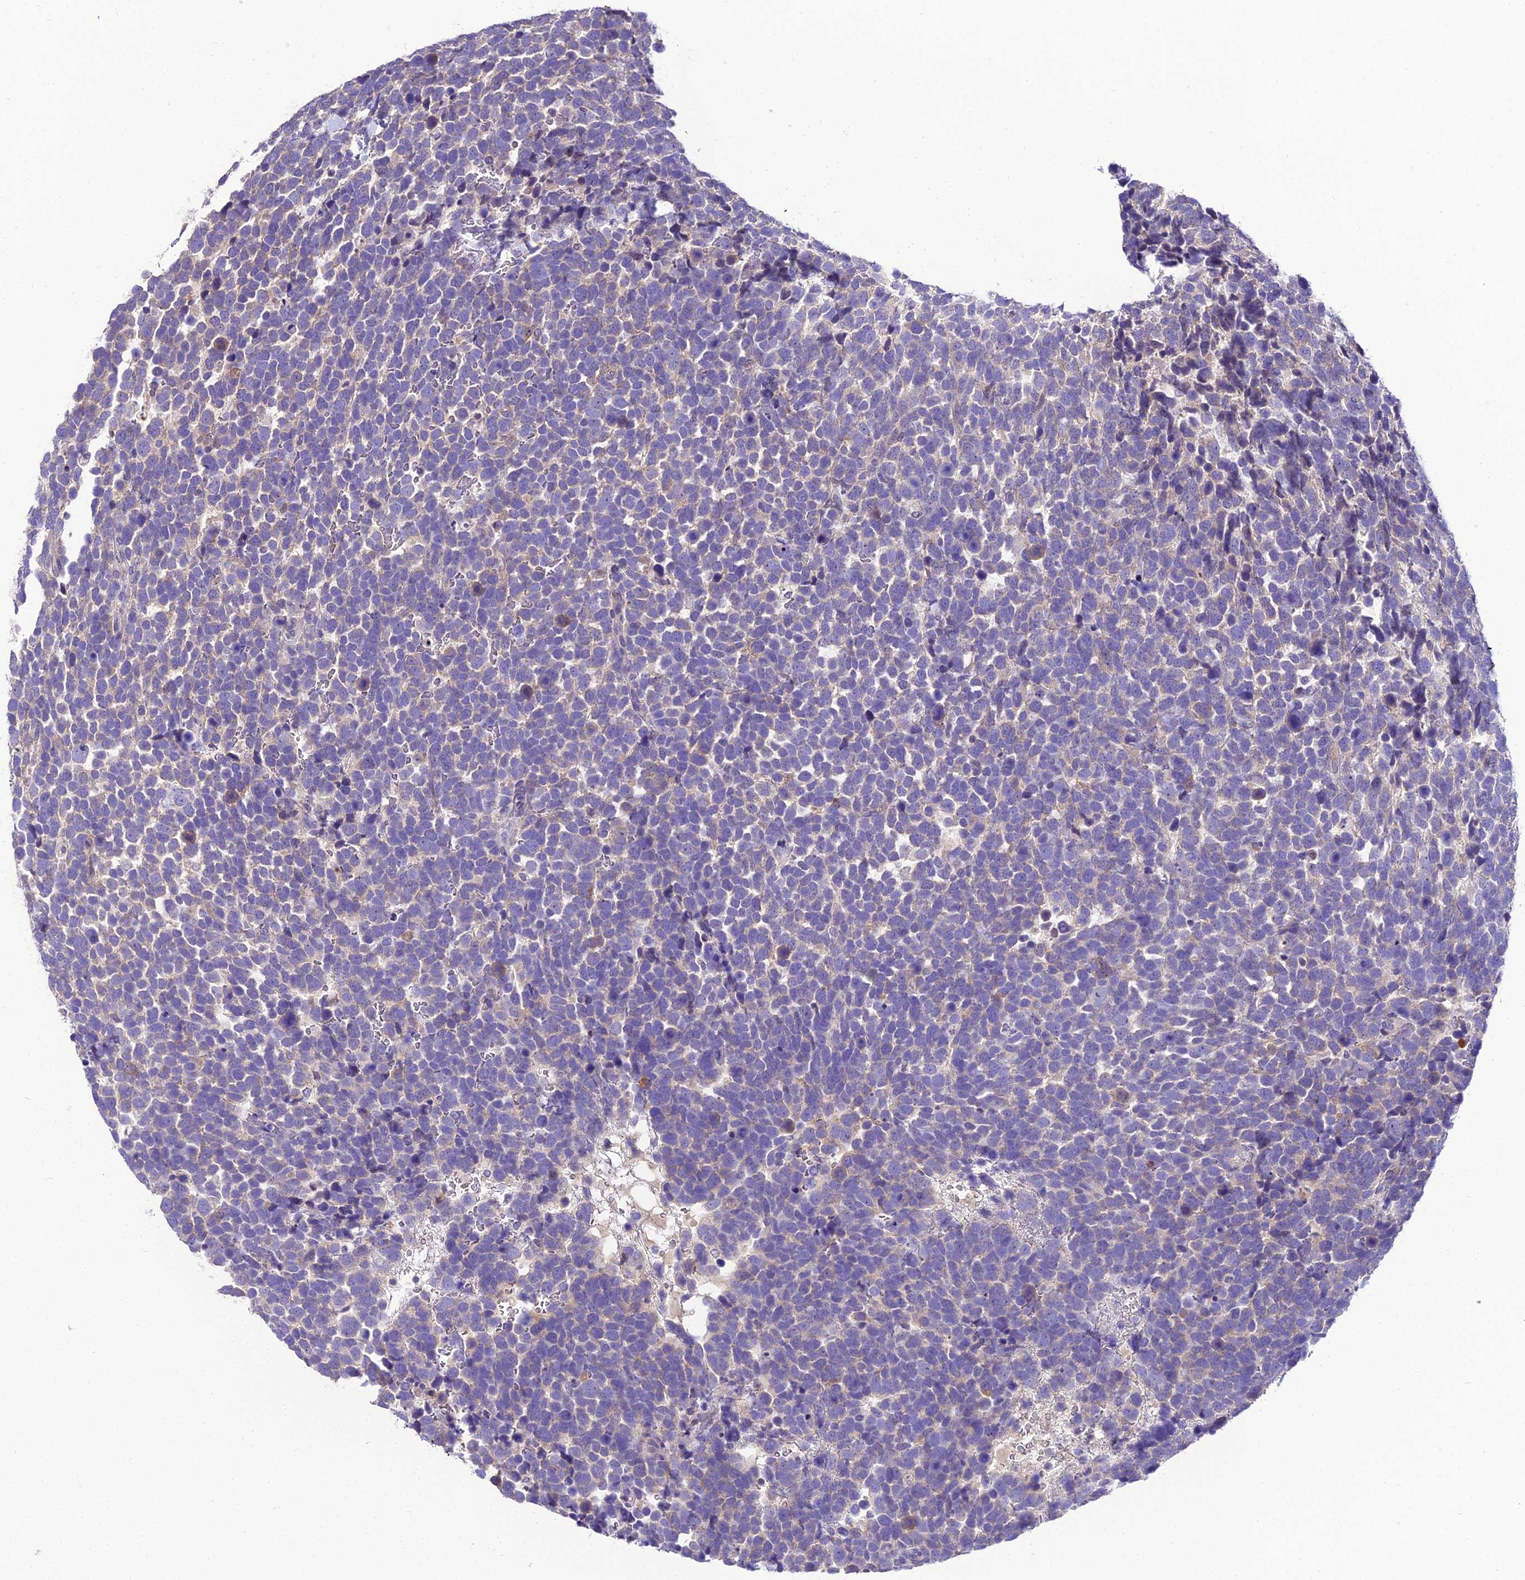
{"staining": {"intensity": "weak", "quantity": "<25%", "location": "cytoplasmic/membranous"}, "tissue": "urothelial cancer", "cell_type": "Tumor cells", "image_type": "cancer", "snomed": [{"axis": "morphology", "description": "Urothelial carcinoma, High grade"}, {"axis": "topography", "description": "Urinary bladder"}], "caption": "IHC image of neoplastic tissue: urothelial cancer stained with DAB demonstrates no significant protein staining in tumor cells.", "gene": "SHQ1", "patient": {"sex": "female", "age": 82}}